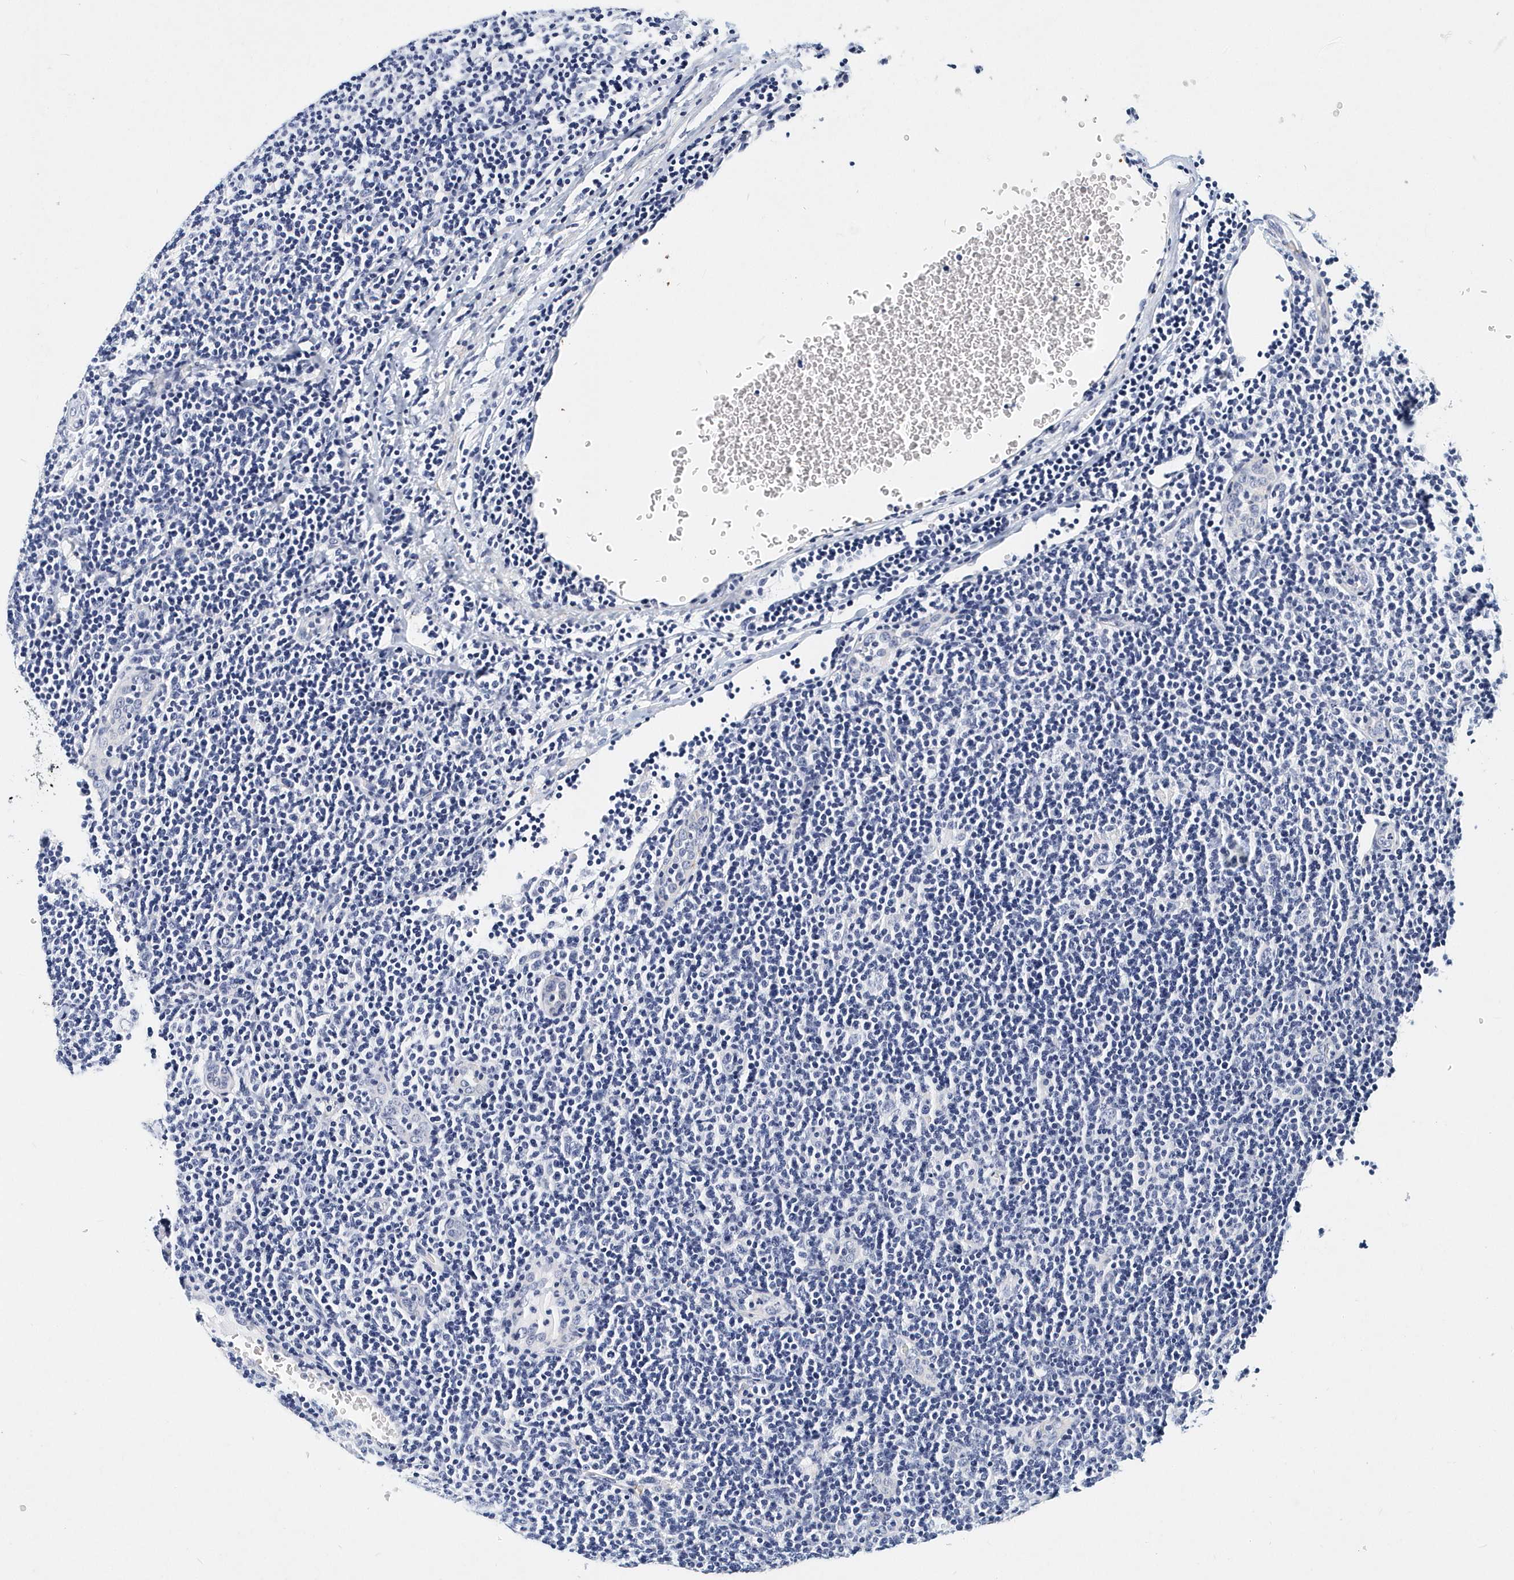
{"staining": {"intensity": "negative", "quantity": "none", "location": "none"}, "tissue": "lymphoma", "cell_type": "Tumor cells", "image_type": "cancer", "snomed": [{"axis": "morphology", "description": "Hodgkin's disease, NOS"}, {"axis": "topography", "description": "Lymph node"}], "caption": "High power microscopy photomicrograph of an IHC histopathology image of Hodgkin's disease, revealing no significant positivity in tumor cells.", "gene": "ITGA2B", "patient": {"sex": "female", "age": 57}}